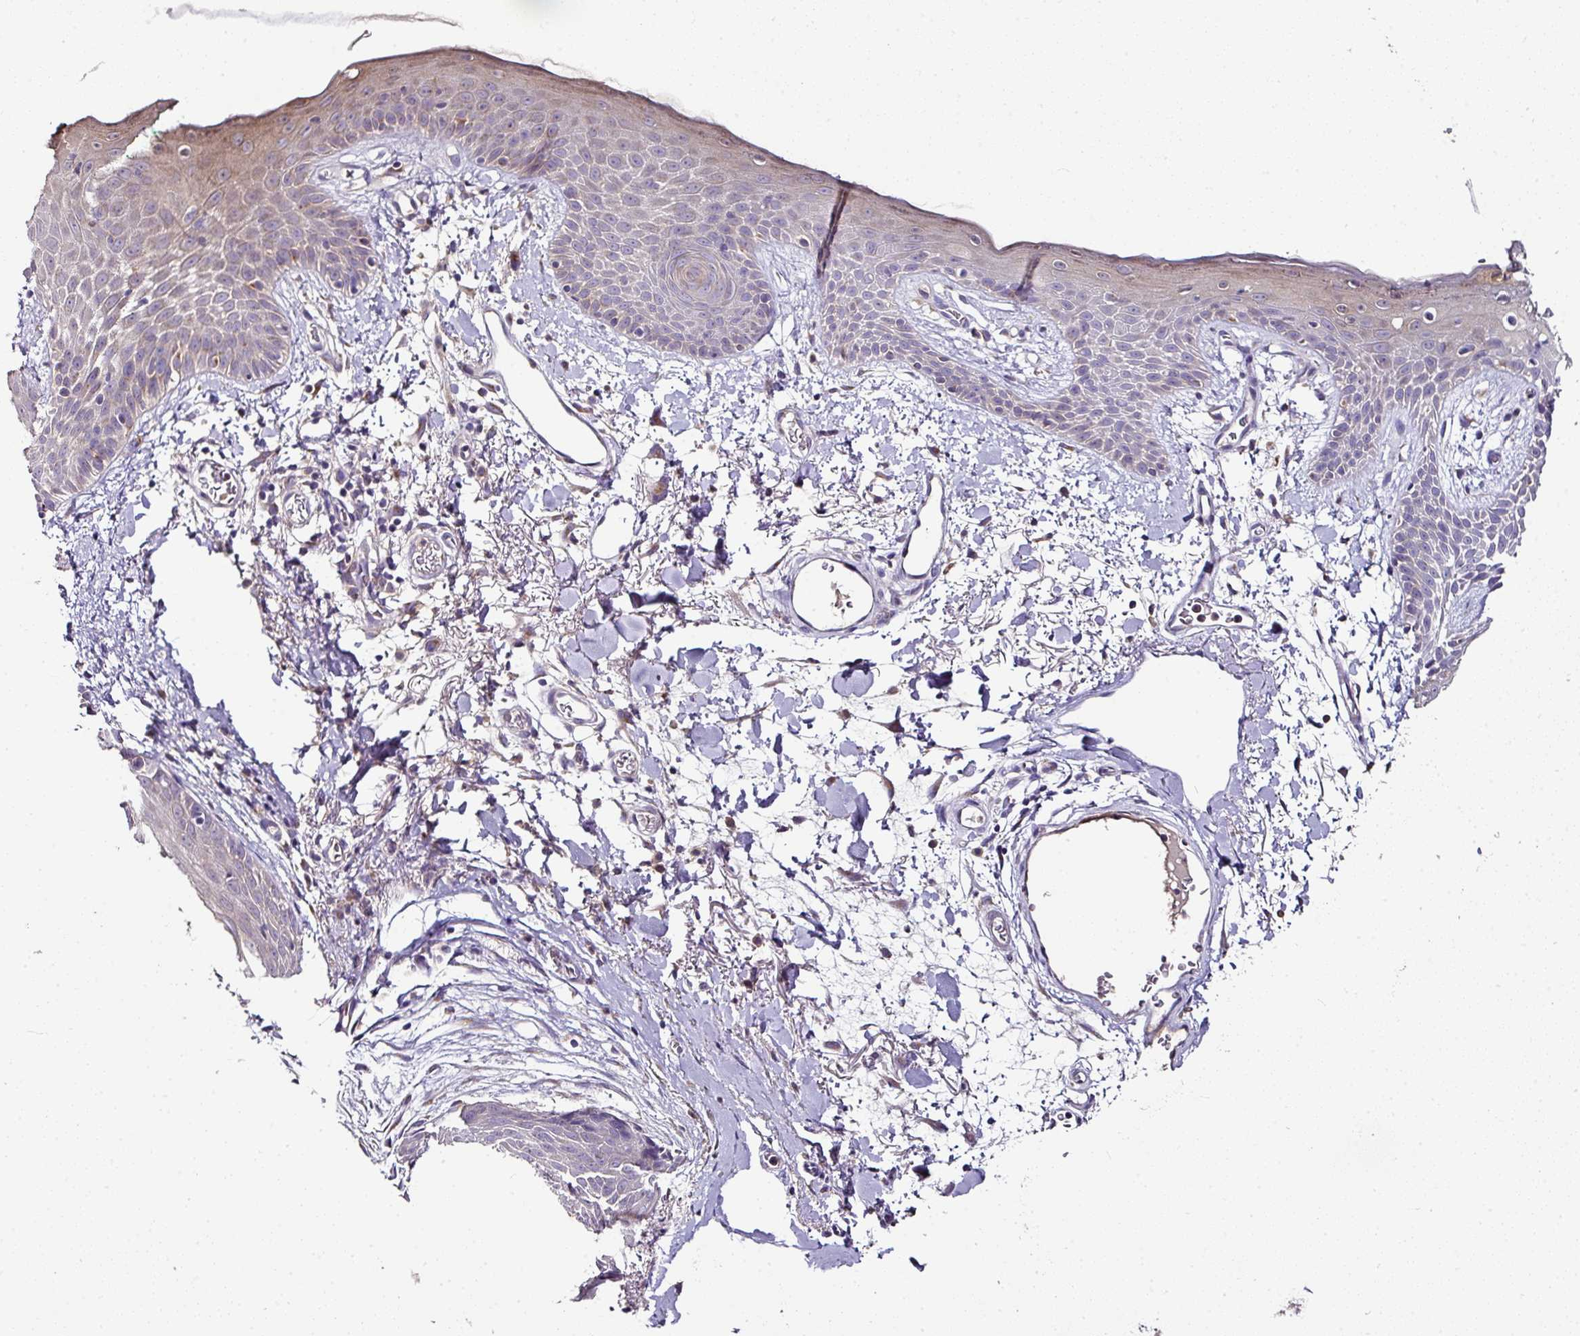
{"staining": {"intensity": "negative", "quantity": "none", "location": "none"}, "tissue": "skin", "cell_type": "Fibroblasts", "image_type": "normal", "snomed": [{"axis": "morphology", "description": "Normal tissue, NOS"}, {"axis": "topography", "description": "Skin"}], "caption": "Image shows no significant protein positivity in fibroblasts of unremarkable skin.", "gene": "SKIC2", "patient": {"sex": "male", "age": 79}}